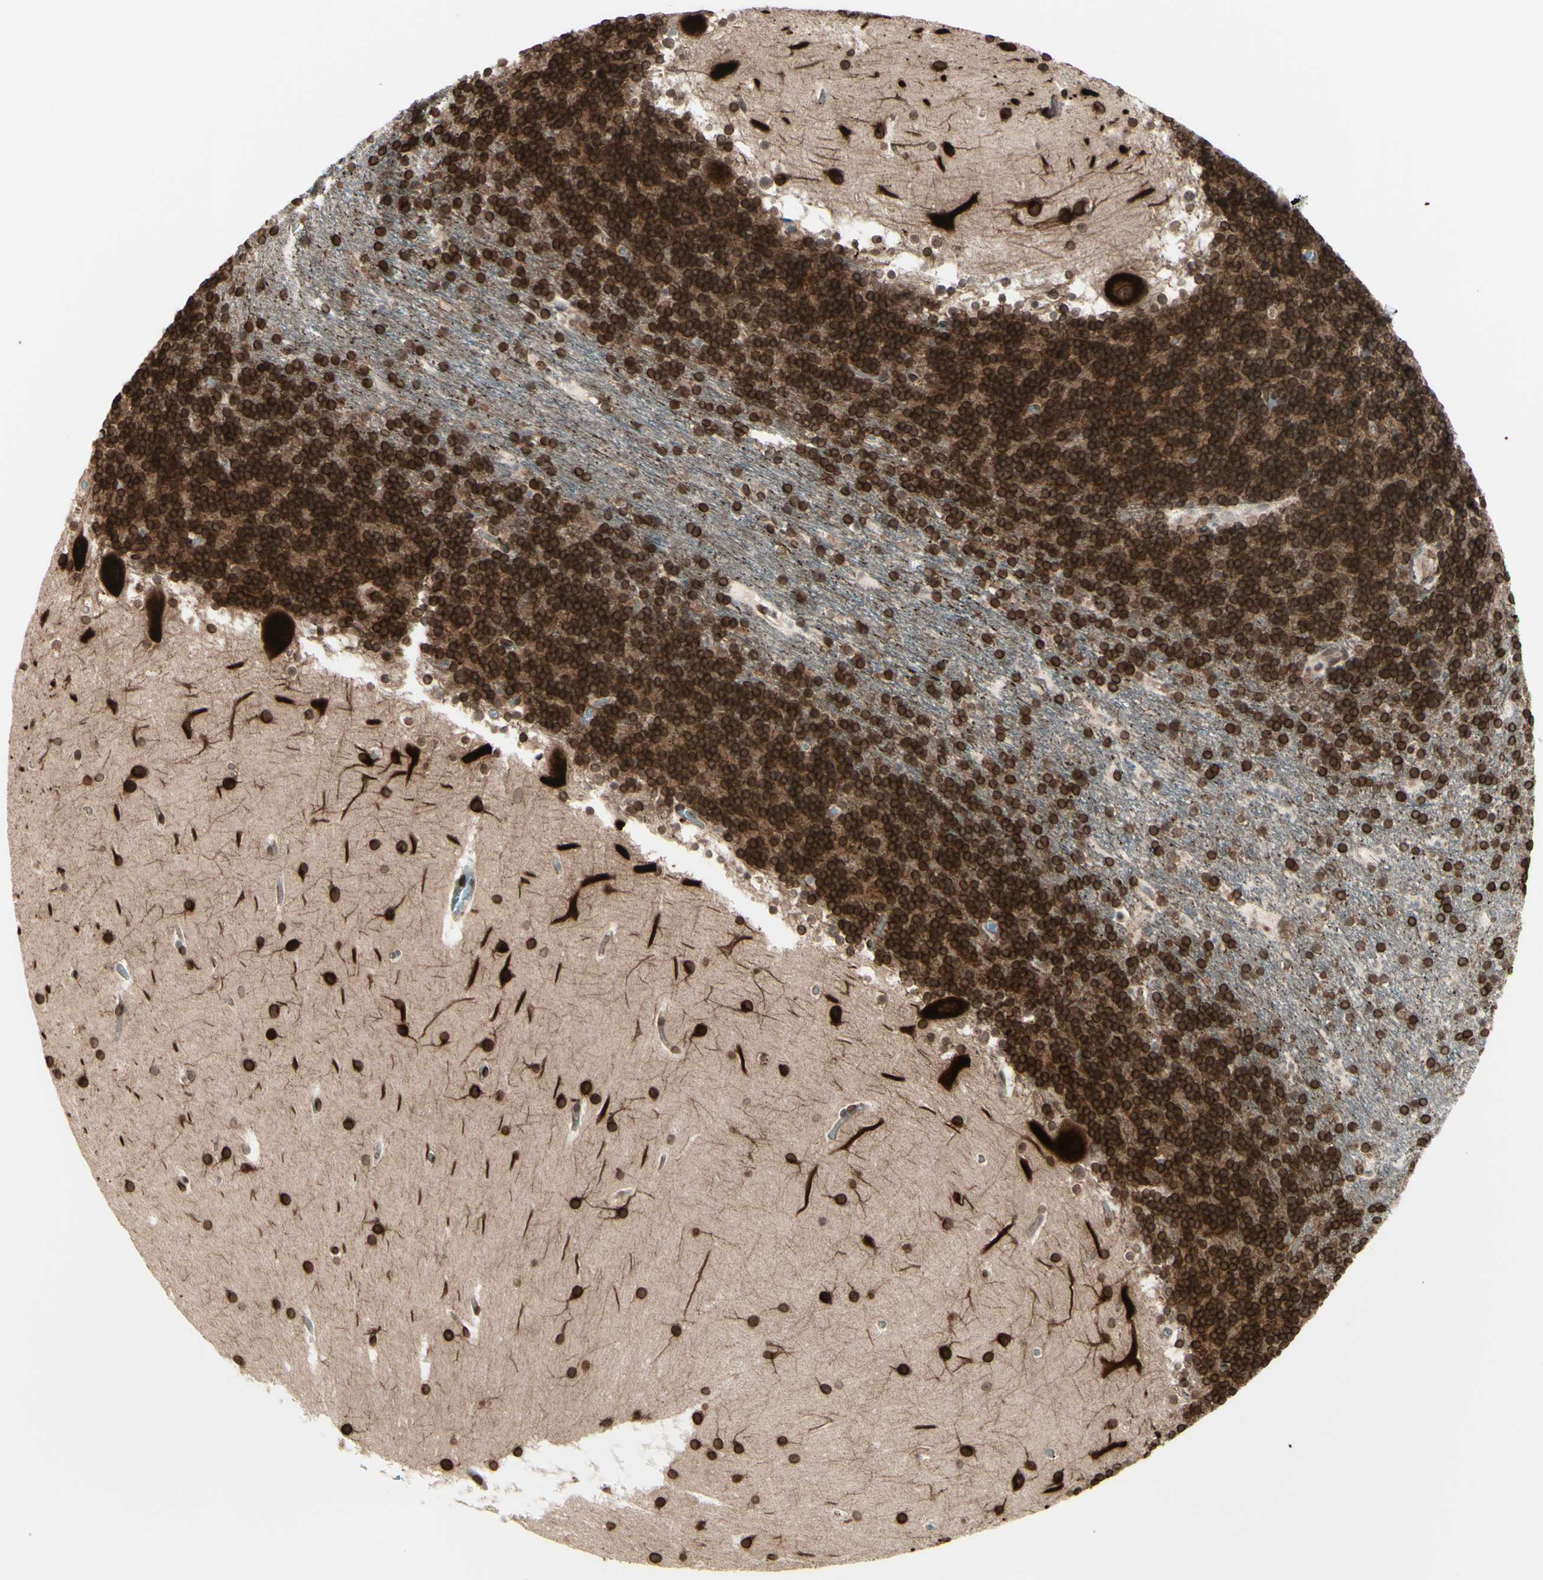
{"staining": {"intensity": "strong", "quantity": ">75%", "location": "cytoplasmic/membranous,nuclear"}, "tissue": "cerebellum", "cell_type": "Cells in granular layer", "image_type": "normal", "snomed": [{"axis": "morphology", "description": "Normal tissue, NOS"}, {"axis": "topography", "description": "Cerebellum"}], "caption": "Cerebellum stained with a brown dye displays strong cytoplasmic/membranous,nuclear positive positivity in approximately >75% of cells in granular layer.", "gene": "MLF2", "patient": {"sex": "male", "age": 45}}